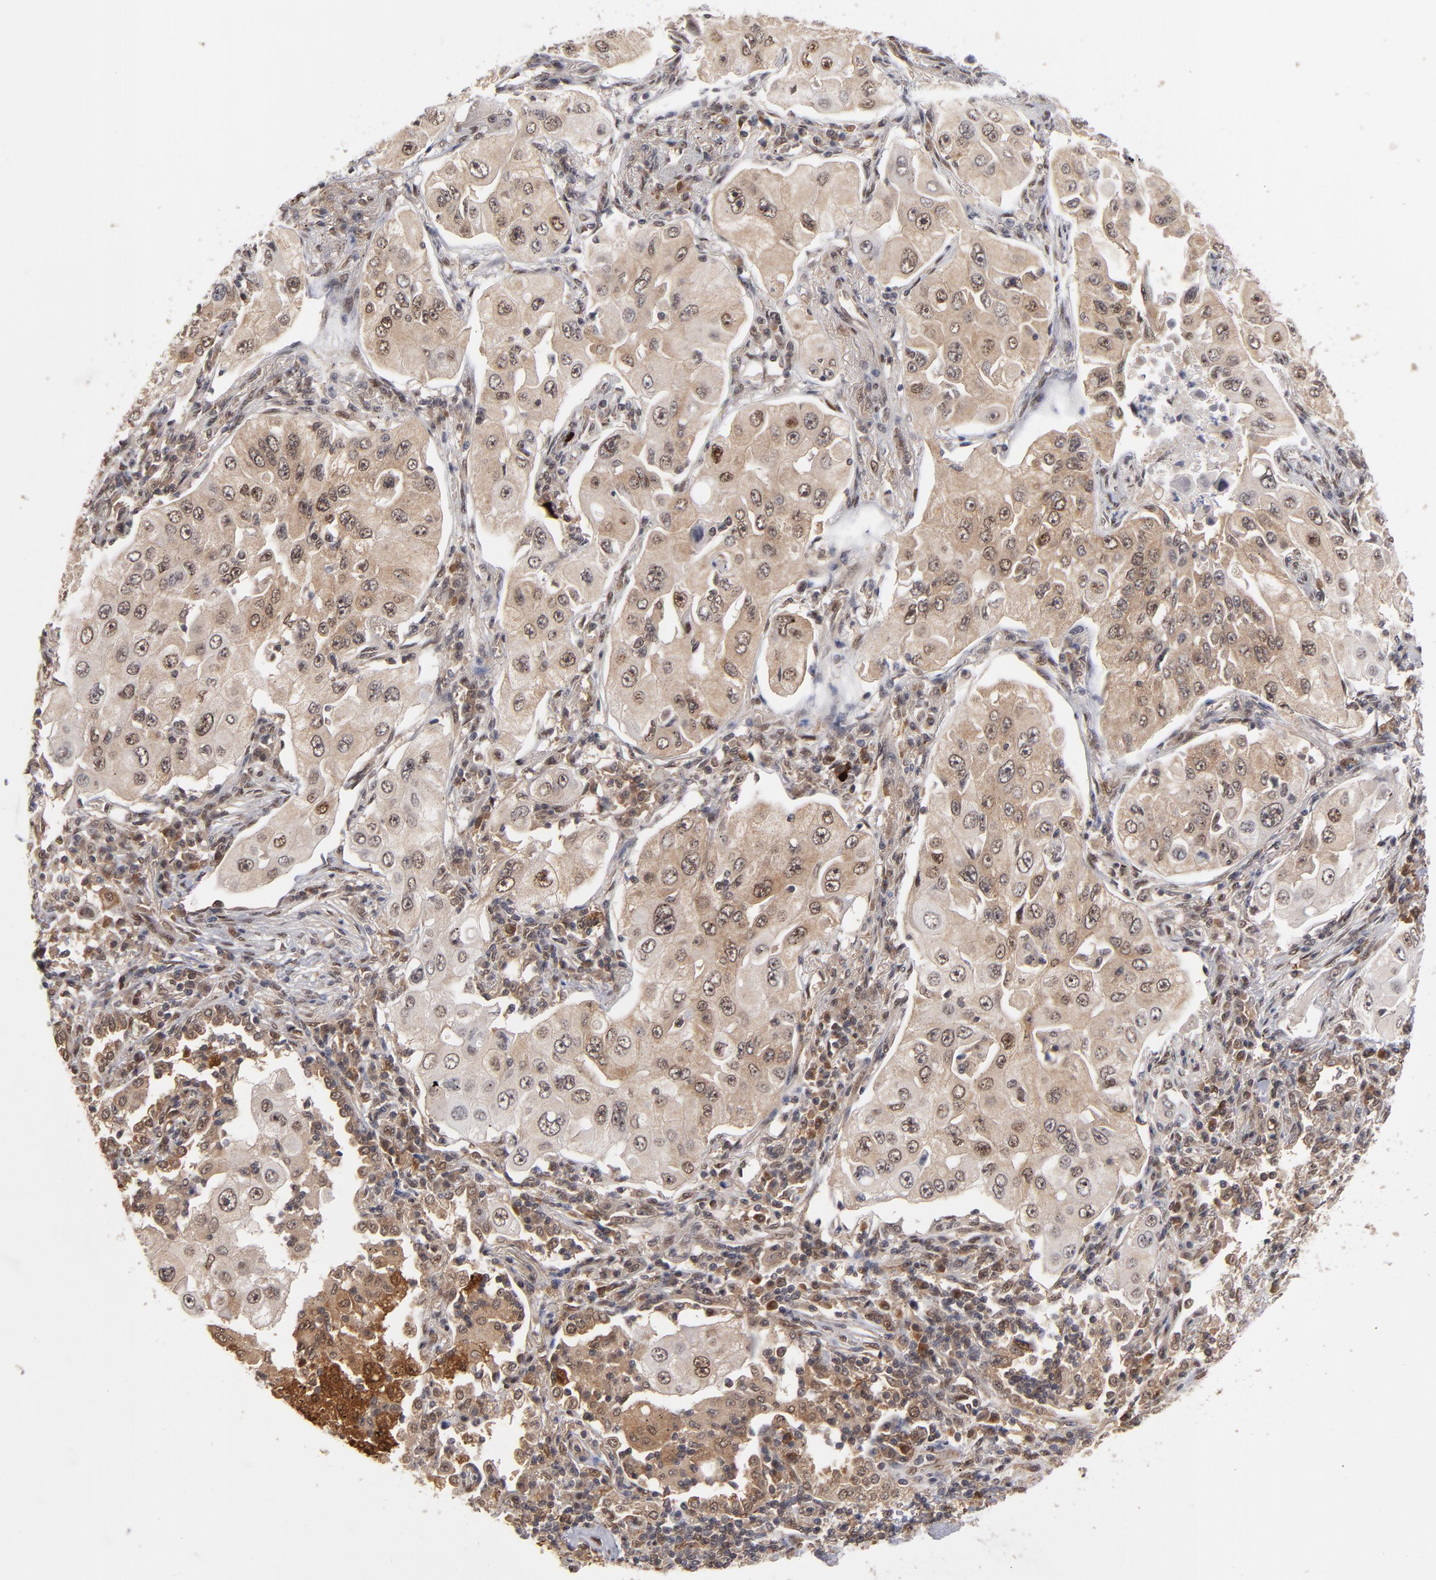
{"staining": {"intensity": "moderate", "quantity": ">75%", "location": "cytoplasmic/membranous,nuclear"}, "tissue": "lung cancer", "cell_type": "Tumor cells", "image_type": "cancer", "snomed": [{"axis": "morphology", "description": "Adenocarcinoma, NOS"}, {"axis": "topography", "description": "Lung"}], "caption": "DAB immunohistochemical staining of lung adenocarcinoma shows moderate cytoplasmic/membranous and nuclear protein staining in approximately >75% of tumor cells.", "gene": "HUWE1", "patient": {"sex": "male", "age": 84}}